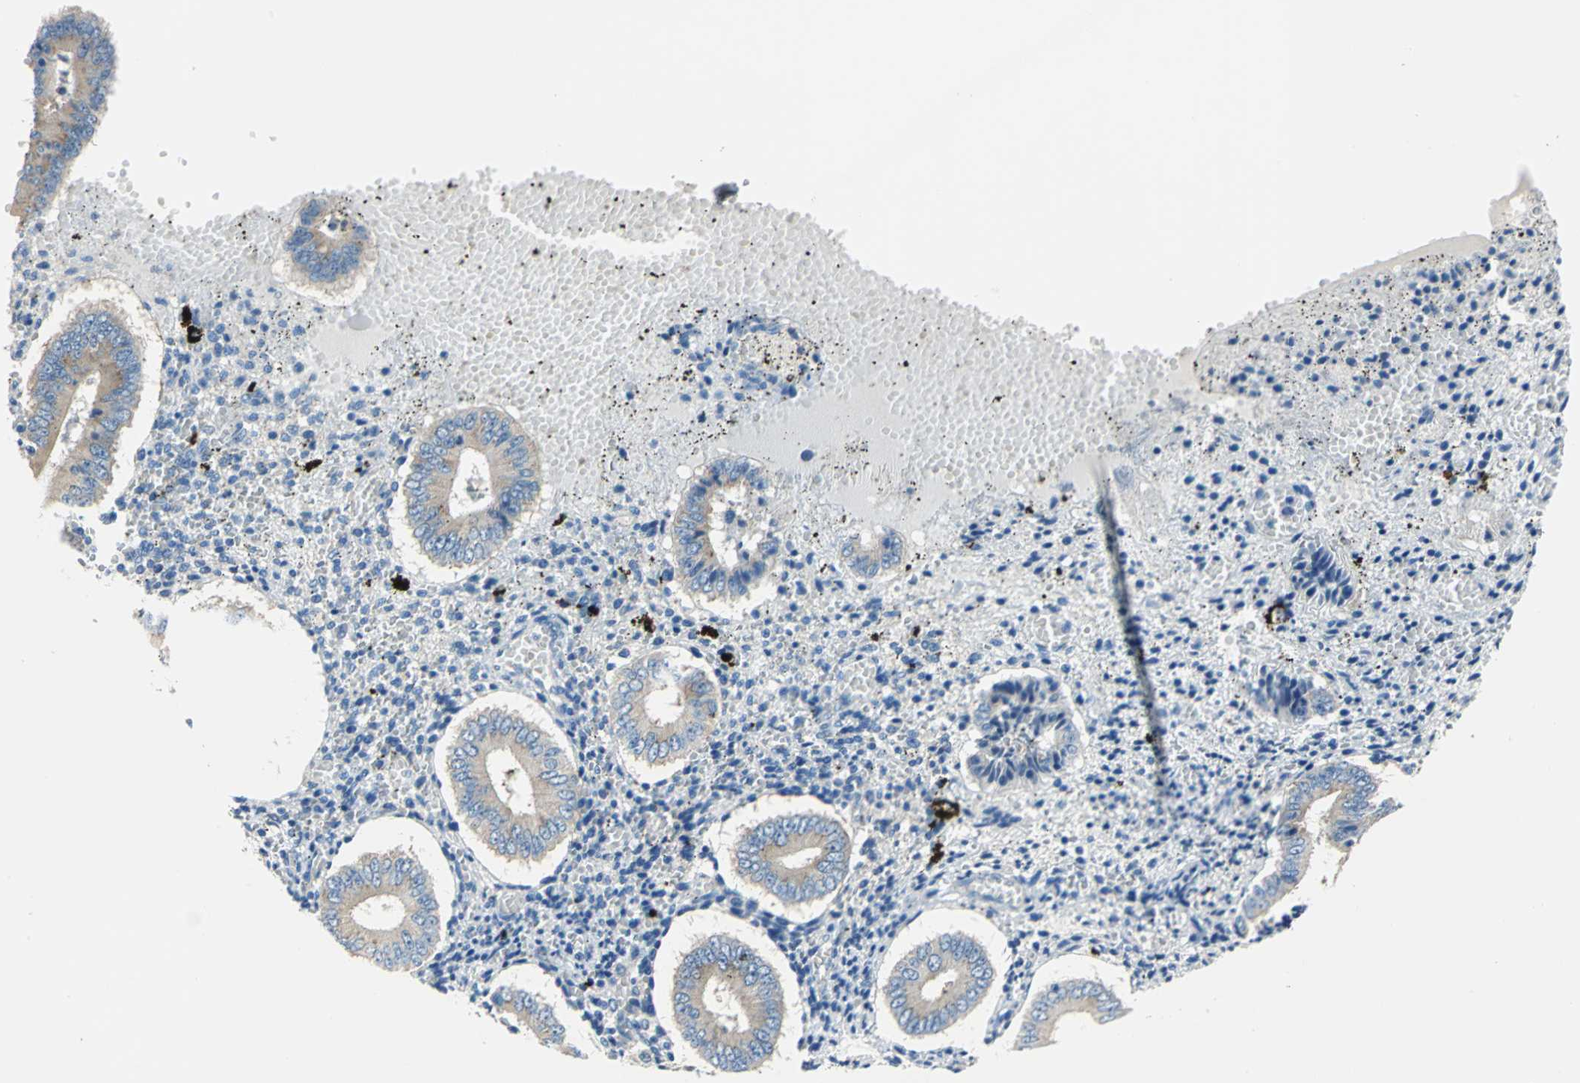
{"staining": {"intensity": "moderate", "quantity": "<25%", "location": "cytoplasmic/membranous"}, "tissue": "endometrium", "cell_type": "Cells in endometrial stroma", "image_type": "normal", "snomed": [{"axis": "morphology", "description": "Normal tissue, NOS"}, {"axis": "topography", "description": "Endometrium"}], "caption": "This is an image of IHC staining of unremarkable endometrium, which shows moderate positivity in the cytoplasmic/membranous of cells in endometrial stroma.", "gene": "TRIM25", "patient": {"sex": "female", "age": 42}}